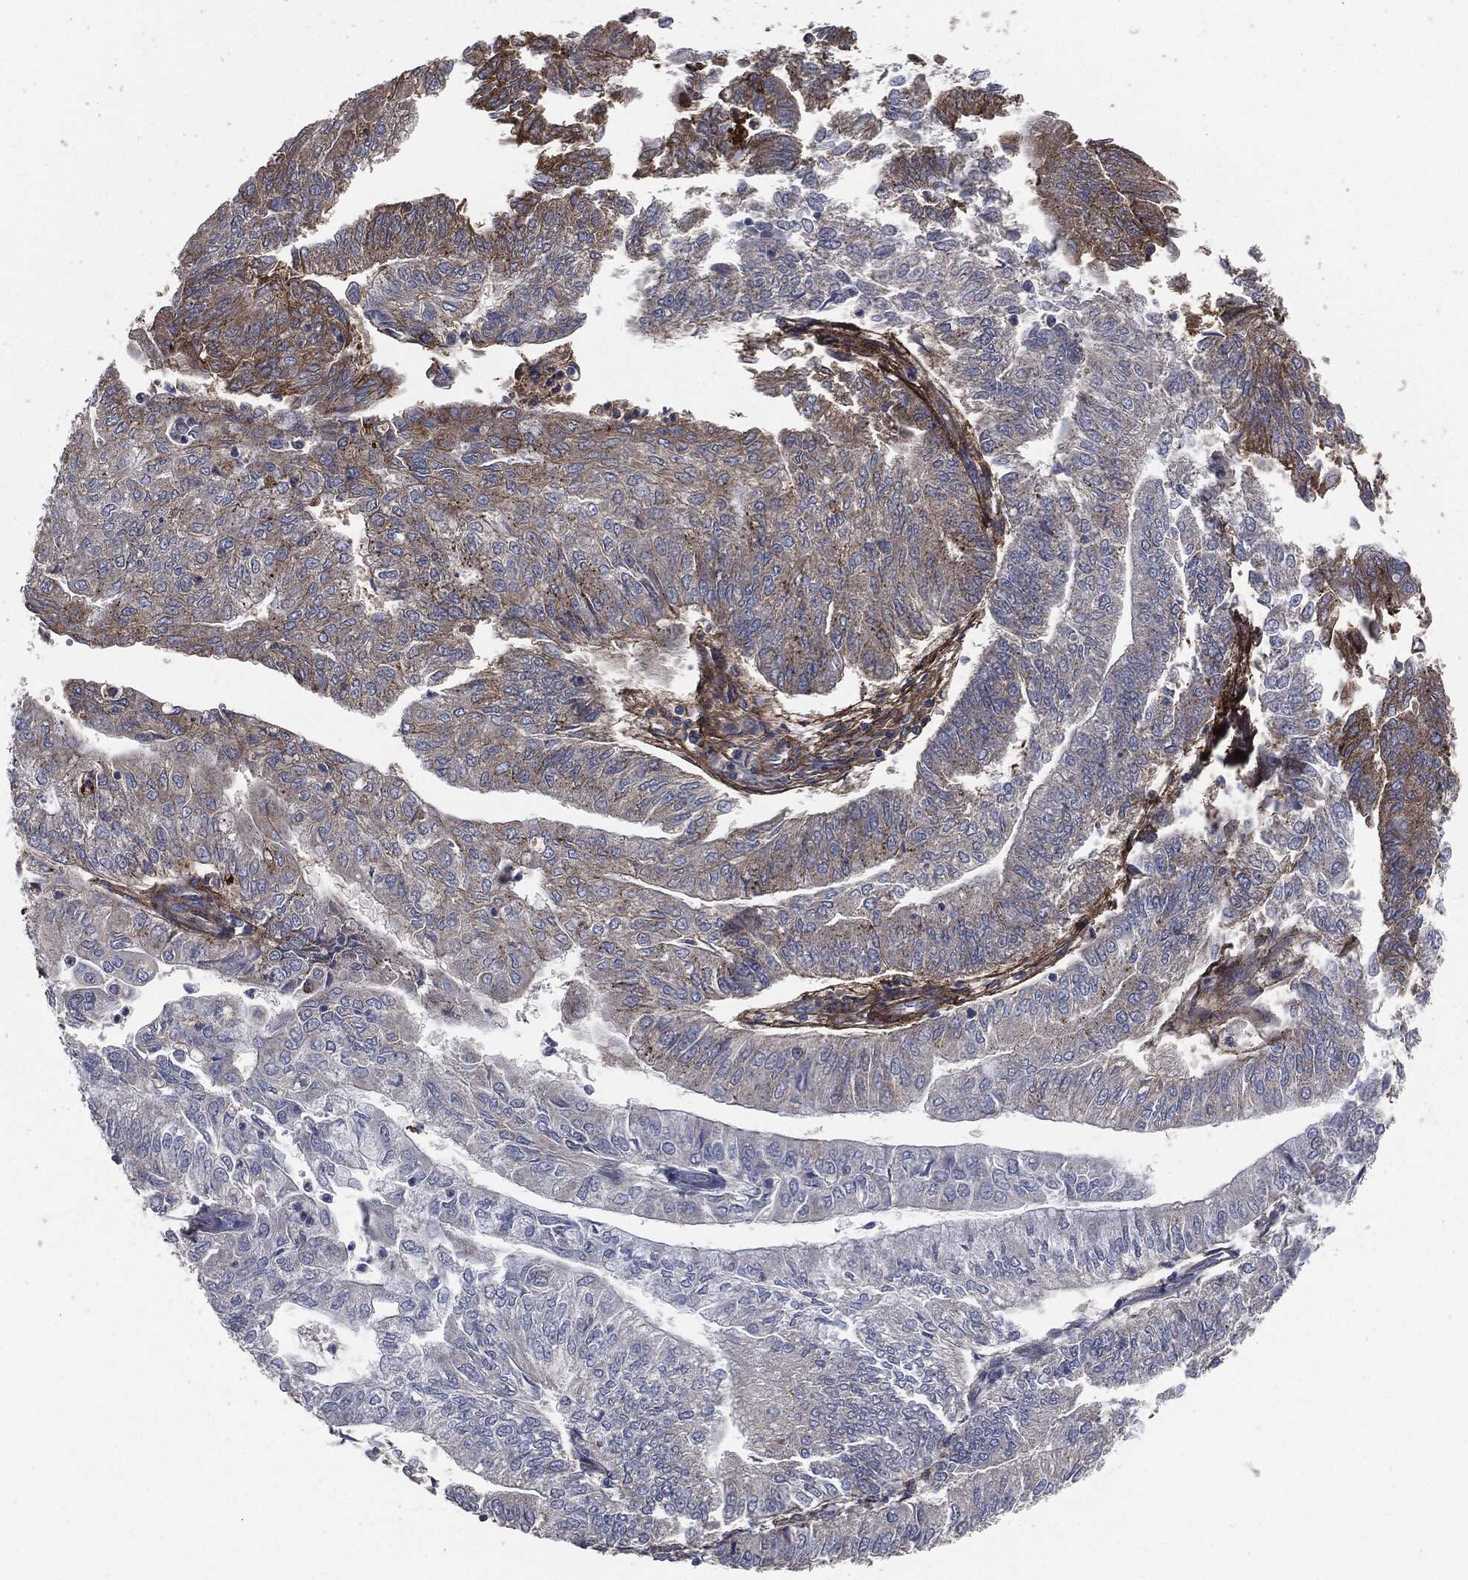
{"staining": {"intensity": "moderate", "quantity": "<25%", "location": "cytoplasmic/membranous"}, "tissue": "endometrial cancer", "cell_type": "Tumor cells", "image_type": "cancer", "snomed": [{"axis": "morphology", "description": "Adenocarcinoma, NOS"}, {"axis": "topography", "description": "Endometrium"}], "caption": "Tumor cells show moderate cytoplasmic/membranous positivity in about <25% of cells in adenocarcinoma (endometrial).", "gene": "APOB", "patient": {"sex": "female", "age": 59}}